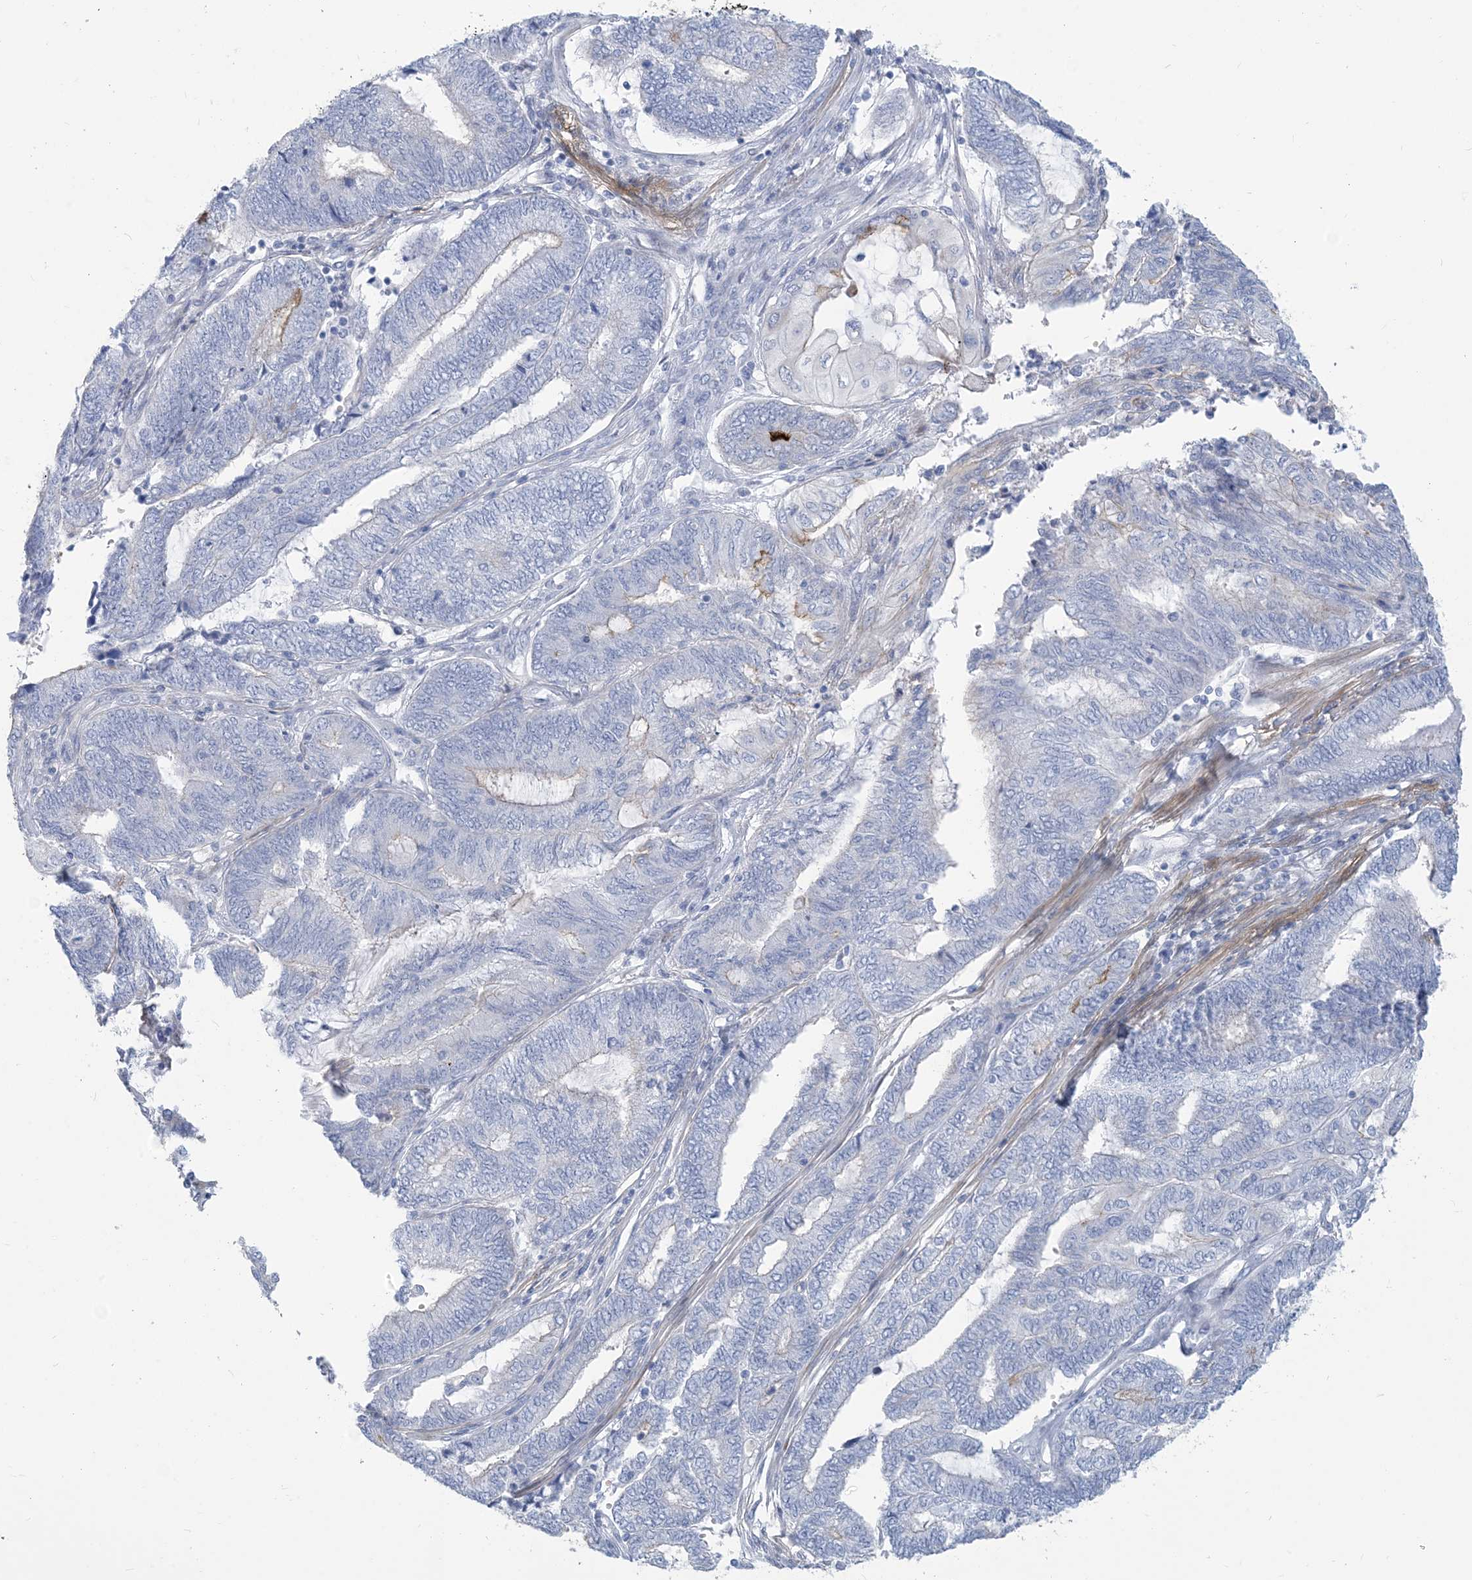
{"staining": {"intensity": "negative", "quantity": "none", "location": "none"}, "tissue": "endometrial cancer", "cell_type": "Tumor cells", "image_type": "cancer", "snomed": [{"axis": "morphology", "description": "Adenocarcinoma, NOS"}, {"axis": "topography", "description": "Uterus"}, {"axis": "topography", "description": "Endometrium"}], "caption": "This is an immunohistochemistry histopathology image of human adenocarcinoma (endometrial). There is no expression in tumor cells.", "gene": "MOXD1", "patient": {"sex": "female", "age": 70}}